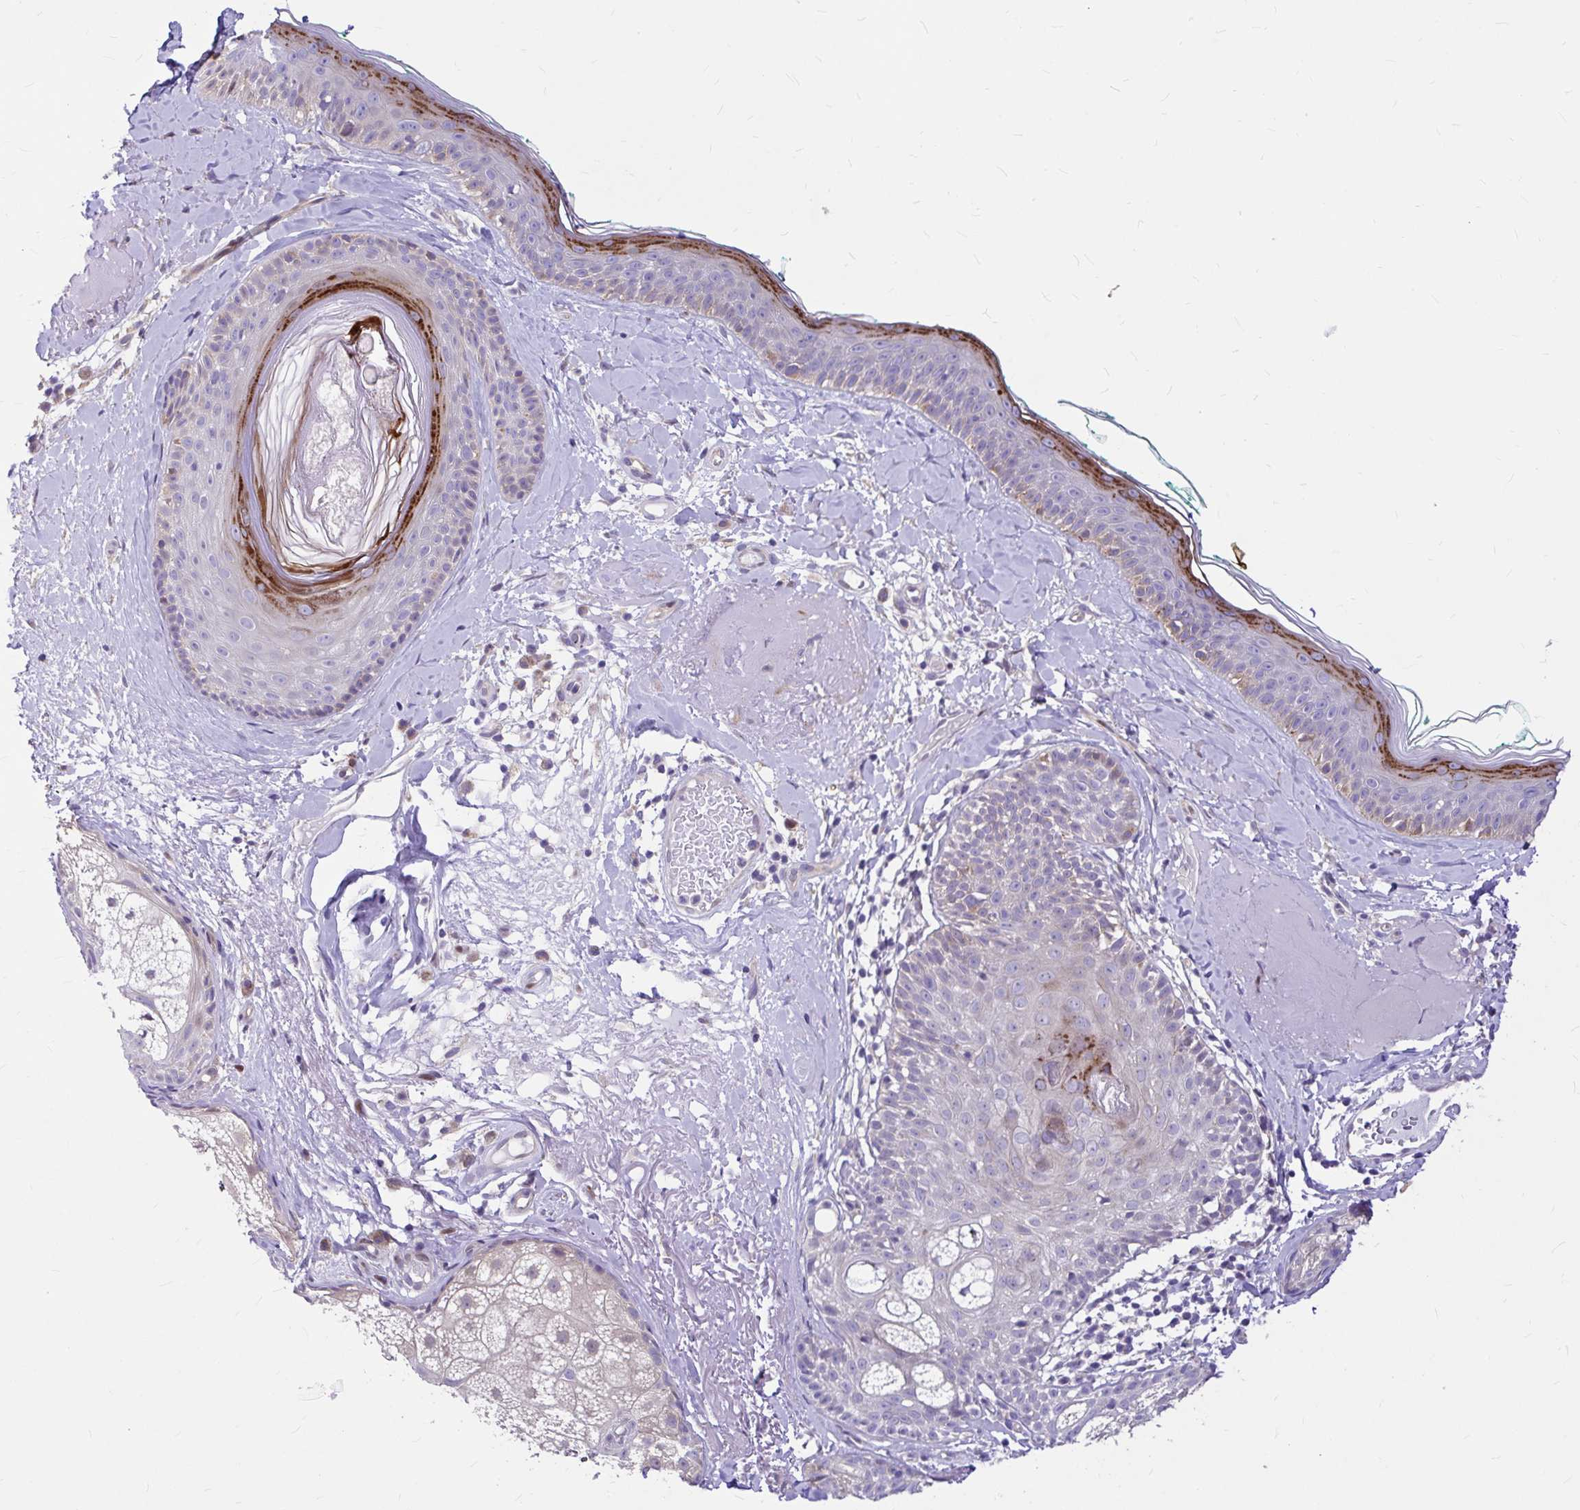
{"staining": {"intensity": "negative", "quantity": "none", "location": "none"}, "tissue": "skin", "cell_type": "Fibroblasts", "image_type": "normal", "snomed": [{"axis": "morphology", "description": "Normal tissue, NOS"}, {"axis": "topography", "description": "Skin"}], "caption": "Fibroblasts show no significant protein staining in benign skin. Nuclei are stained in blue.", "gene": "GABBR2", "patient": {"sex": "male", "age": 73}}